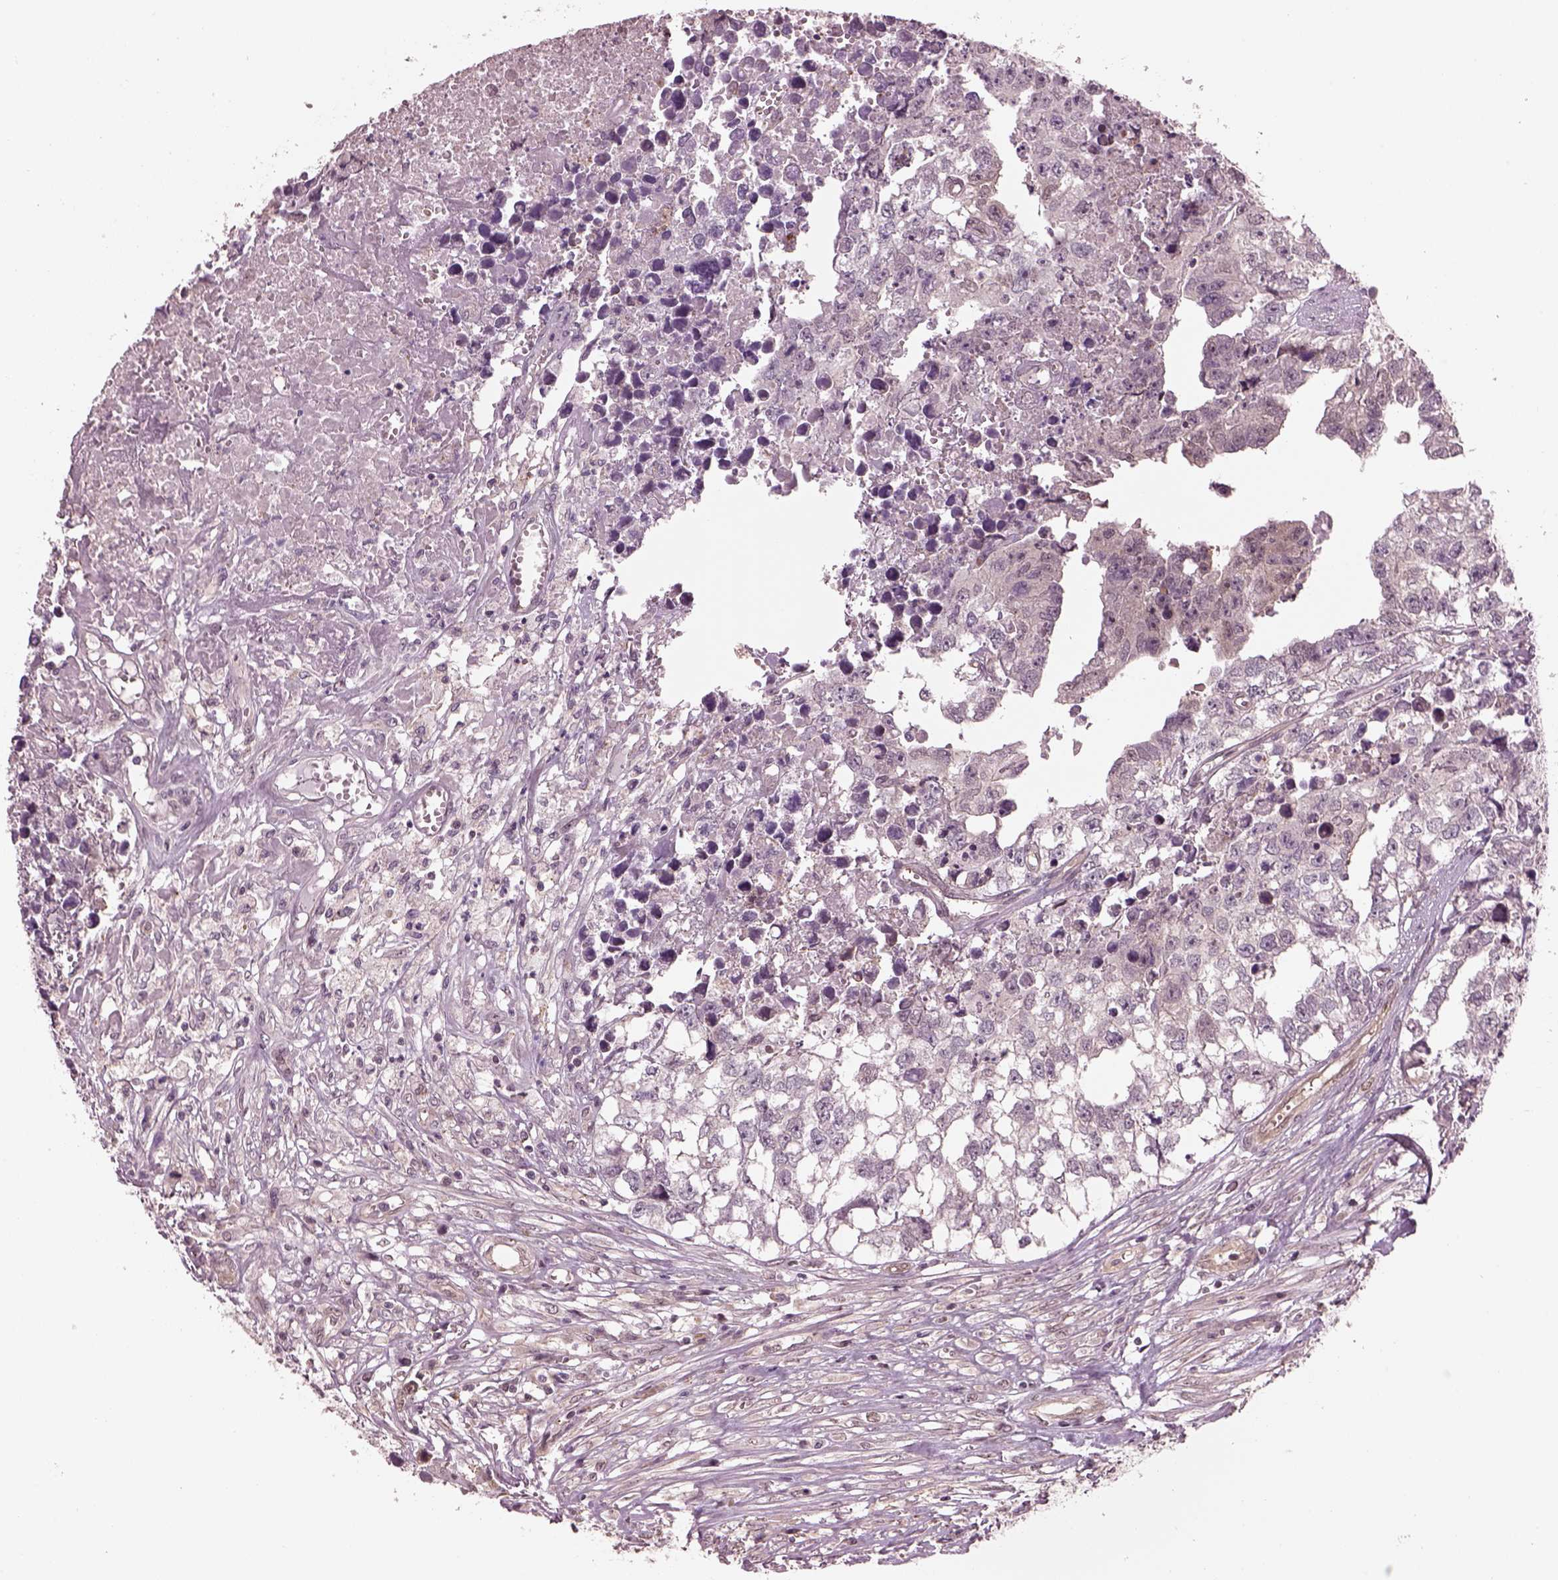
{"staining": {"intensity": "negative", "quantity": "none", "location": "none"}, "tissue": "testis cancer", "cell_type": "Tumor cells", "image_type": "cancer", "snomed": [{"axis": "morphology", "description": "Carcinoma, Embryonal, NOS"}, {"axis": "morphology", "description": "Teratoma, malignant, NOS"}, {"axis": "topography", "description": "Testis"}], "caption": "Immunohistochemistry photomicrograph of human testis embryonal carcinoma stained for a protein (brown), which reveals no positivity in tumor cells.", "gene": "SRI", "patient": {"sex": "male", "age": 44}}